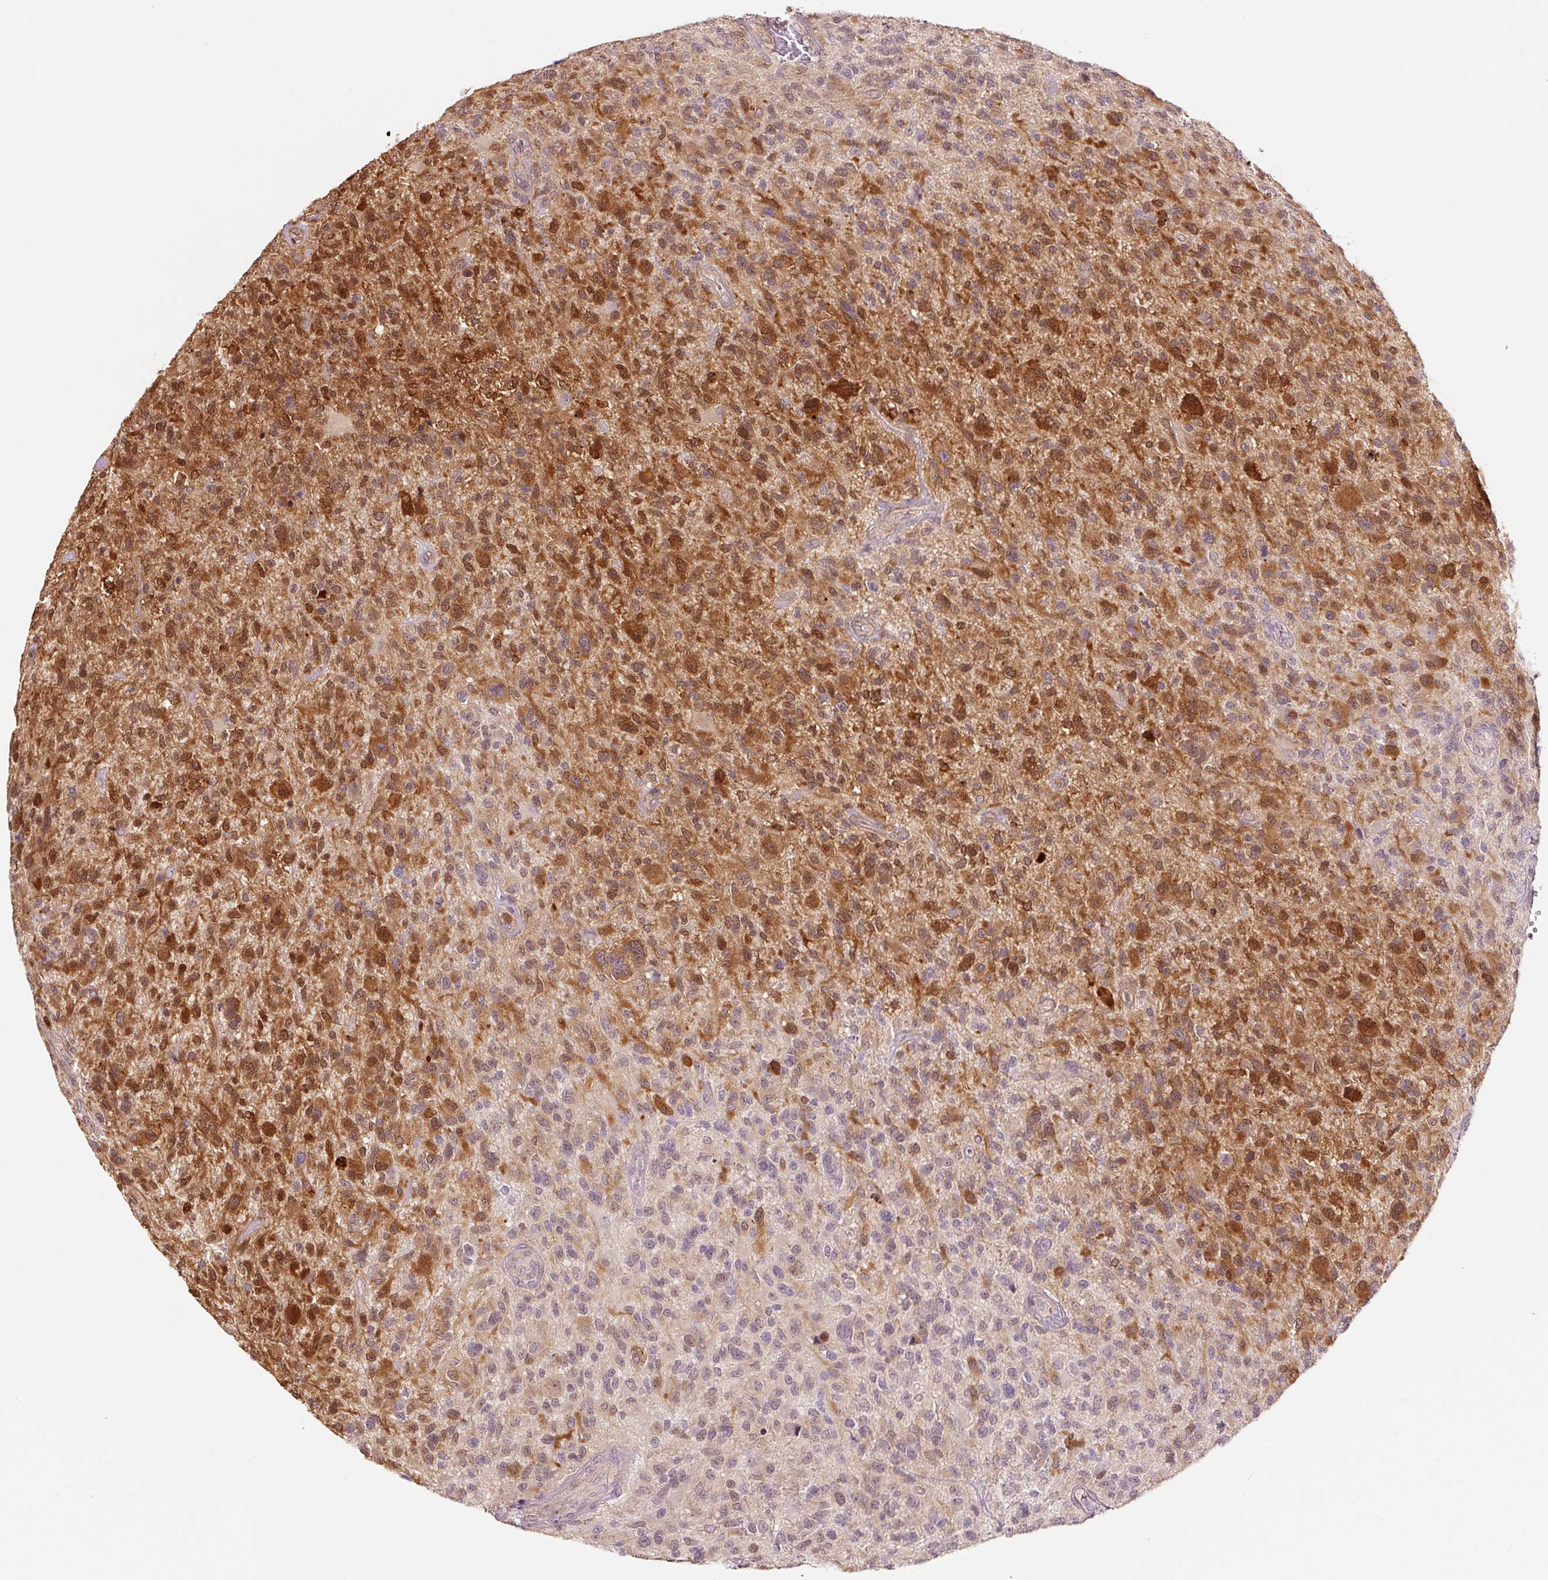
{"staining": {"intensity": "moderate", "quantity": "25%-75%", "location": "cytoplasmic/membranous,nuclear"}, "tissue": "glioma", "cell_type": "Tumor cells", "image_type": "cancer", "snomed": [{"axis": "morphology", "description": "Glioma, malignant, High grade"}, {"axis": "topography", "description": "Brain"}], "caption": "Glioma was stained to show a protein in brown. There is medium levels of moderate cytoplasmic/membranous and nuclear positivity in approximately 25%-75% of tumor cells.", "gene": "FBXL14", "patient": {"sex": "male", "age": 47}}